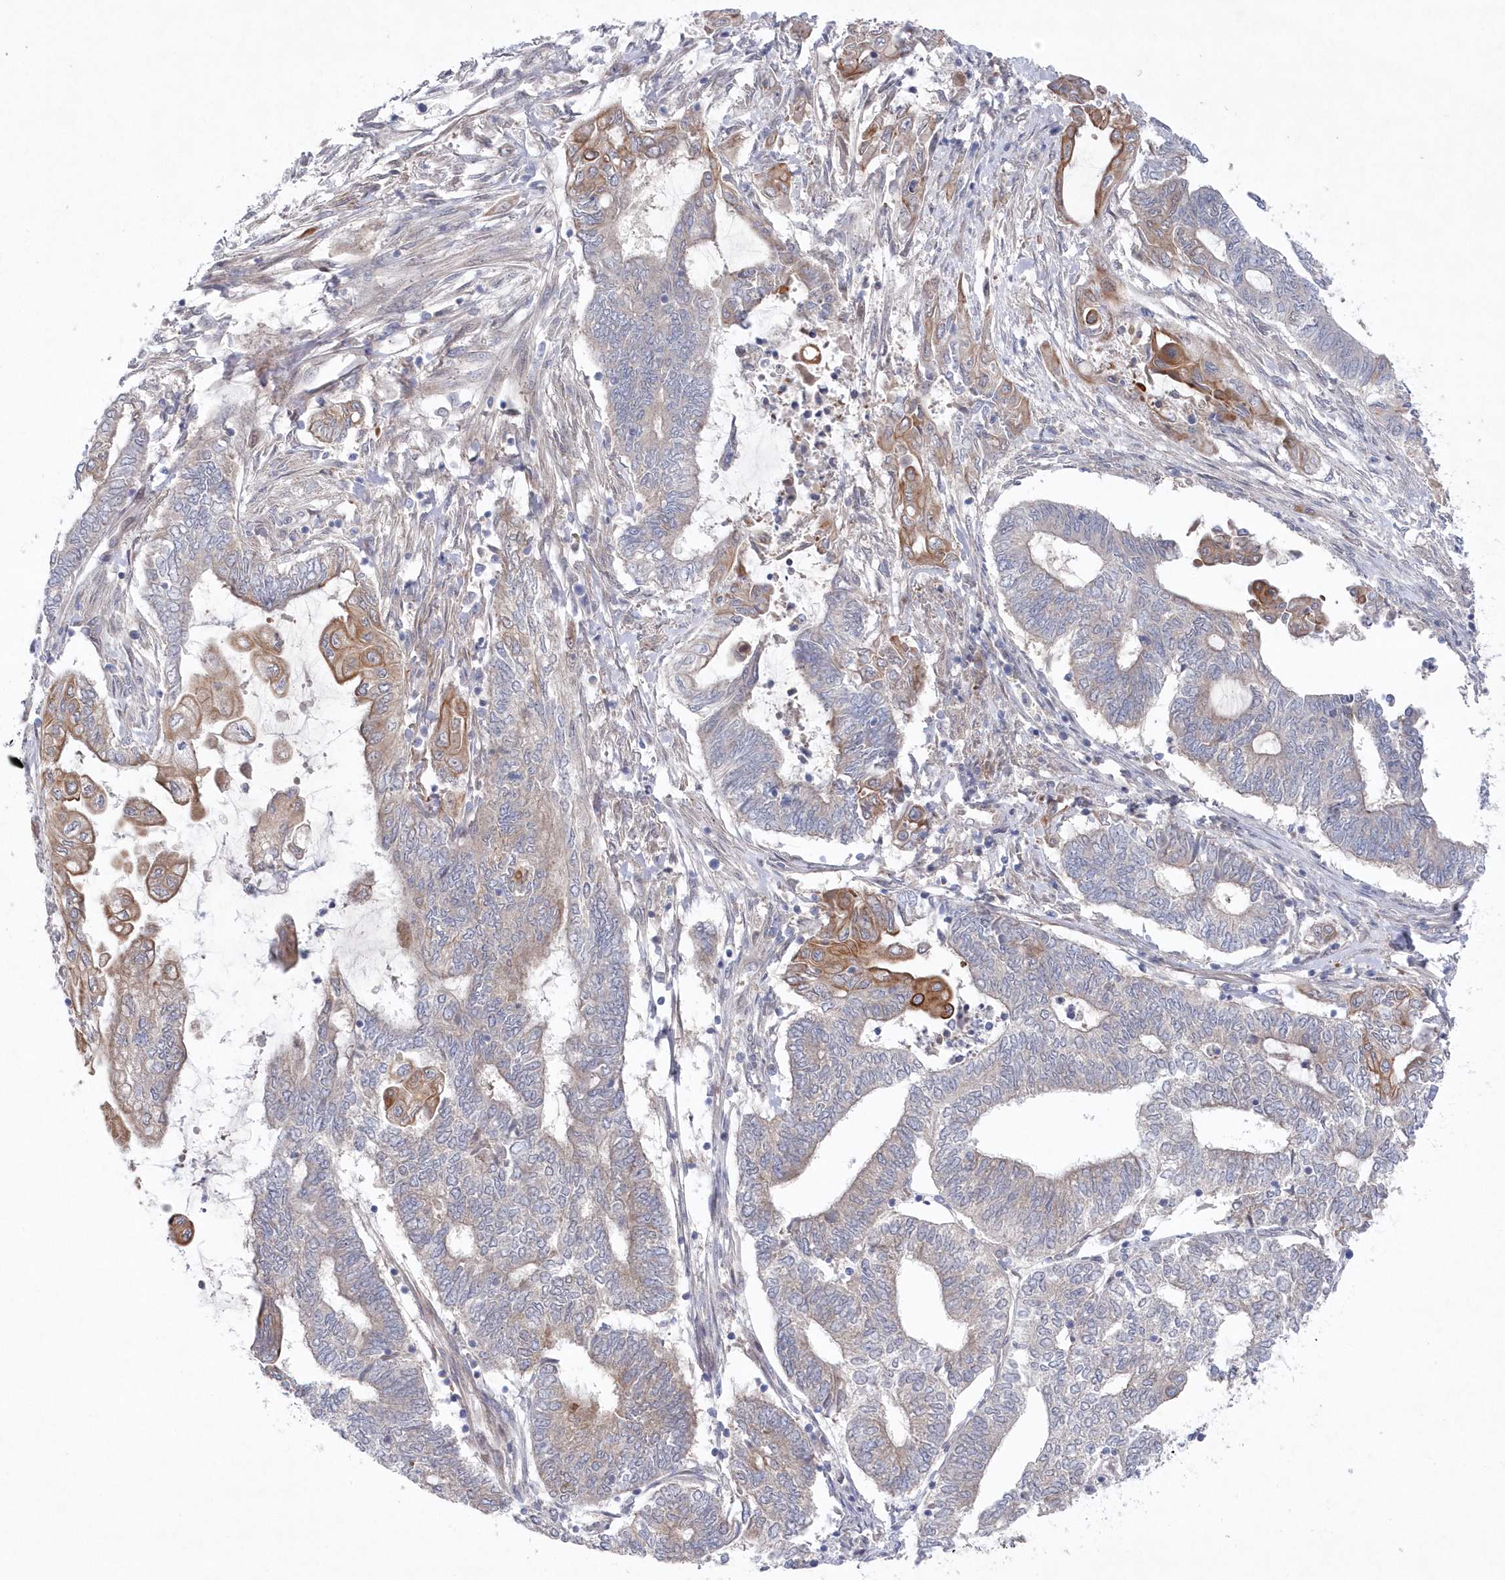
{"staining": {"intensity": "moderate", "quantity": "<25%", "location": "cytoplasmic/membranous"}, "tissue": "endometrial cancer", "cell_type": "Tumor cells", "image_type": "cancer", "snomed": [{"axis": "morphology", "description": "Adenocarcinoma, NOS"}, {"axis": "topography", "description": "Uterus"}, {"axis": "topography", "description": "Endometrium"}], "caption": "Endometrial cancer (adenocarcinoma) tissue displays moderate cytoplasmic/membranous positivity in about <25% of tumor cells", "gene": "KIAA1586", "patient": {"sex": "female", "age": 70}}